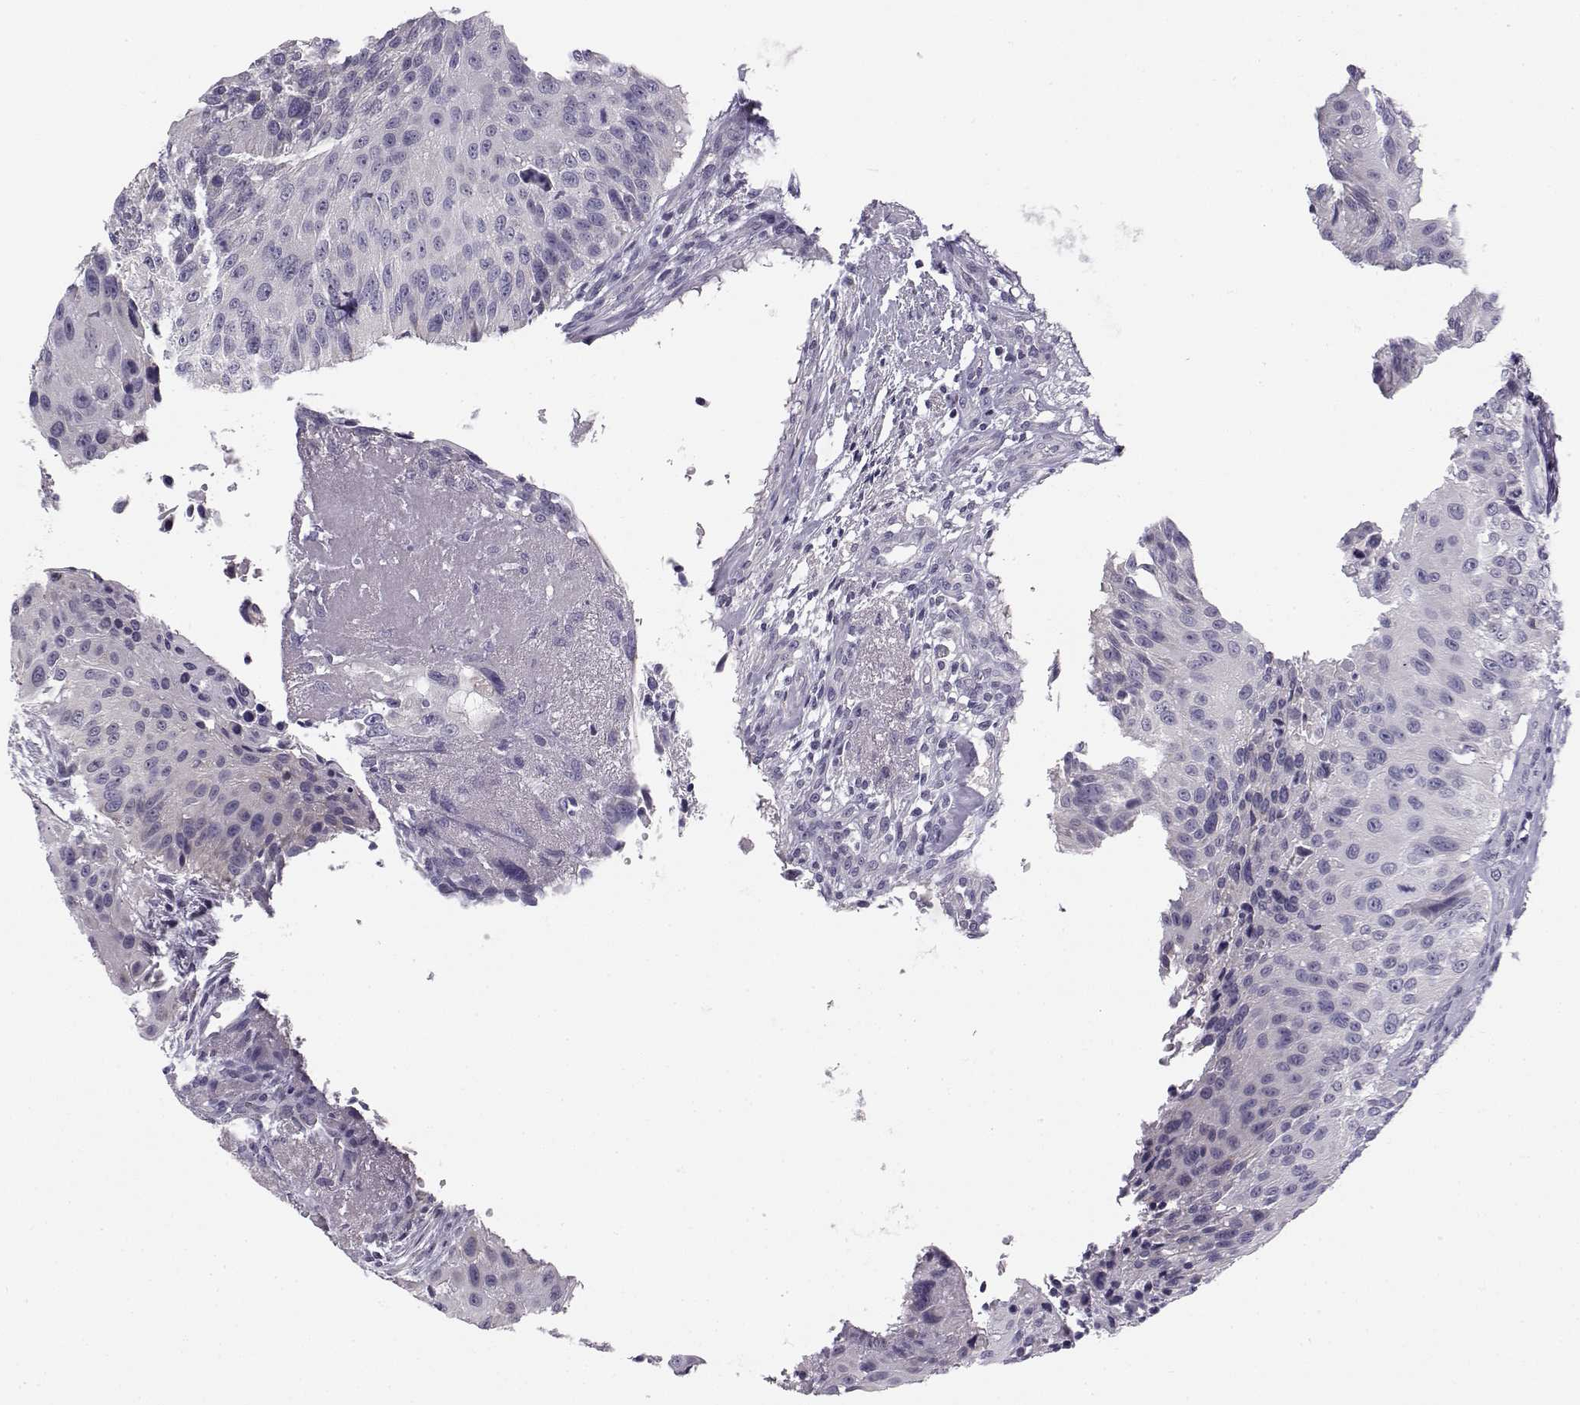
{"staining": {"intensity": "negative", "quantity": "none", "location": "none"}, "tissue": "urothelial cancer", "cell_type": "Tumor cells", "image_type": "cancer", "snomed": [{"axis": "morphology", "description": "Urothelial carcinoma, NOS"}, {"axis": "topography", "description": "Urinary bladder"}], "caption": "The micrograph demonstrates no significant positivity in tumor cells of urothelial cancer.", "gene": "KCNMB4", "patient": {"sex": "male", "age": 55}}